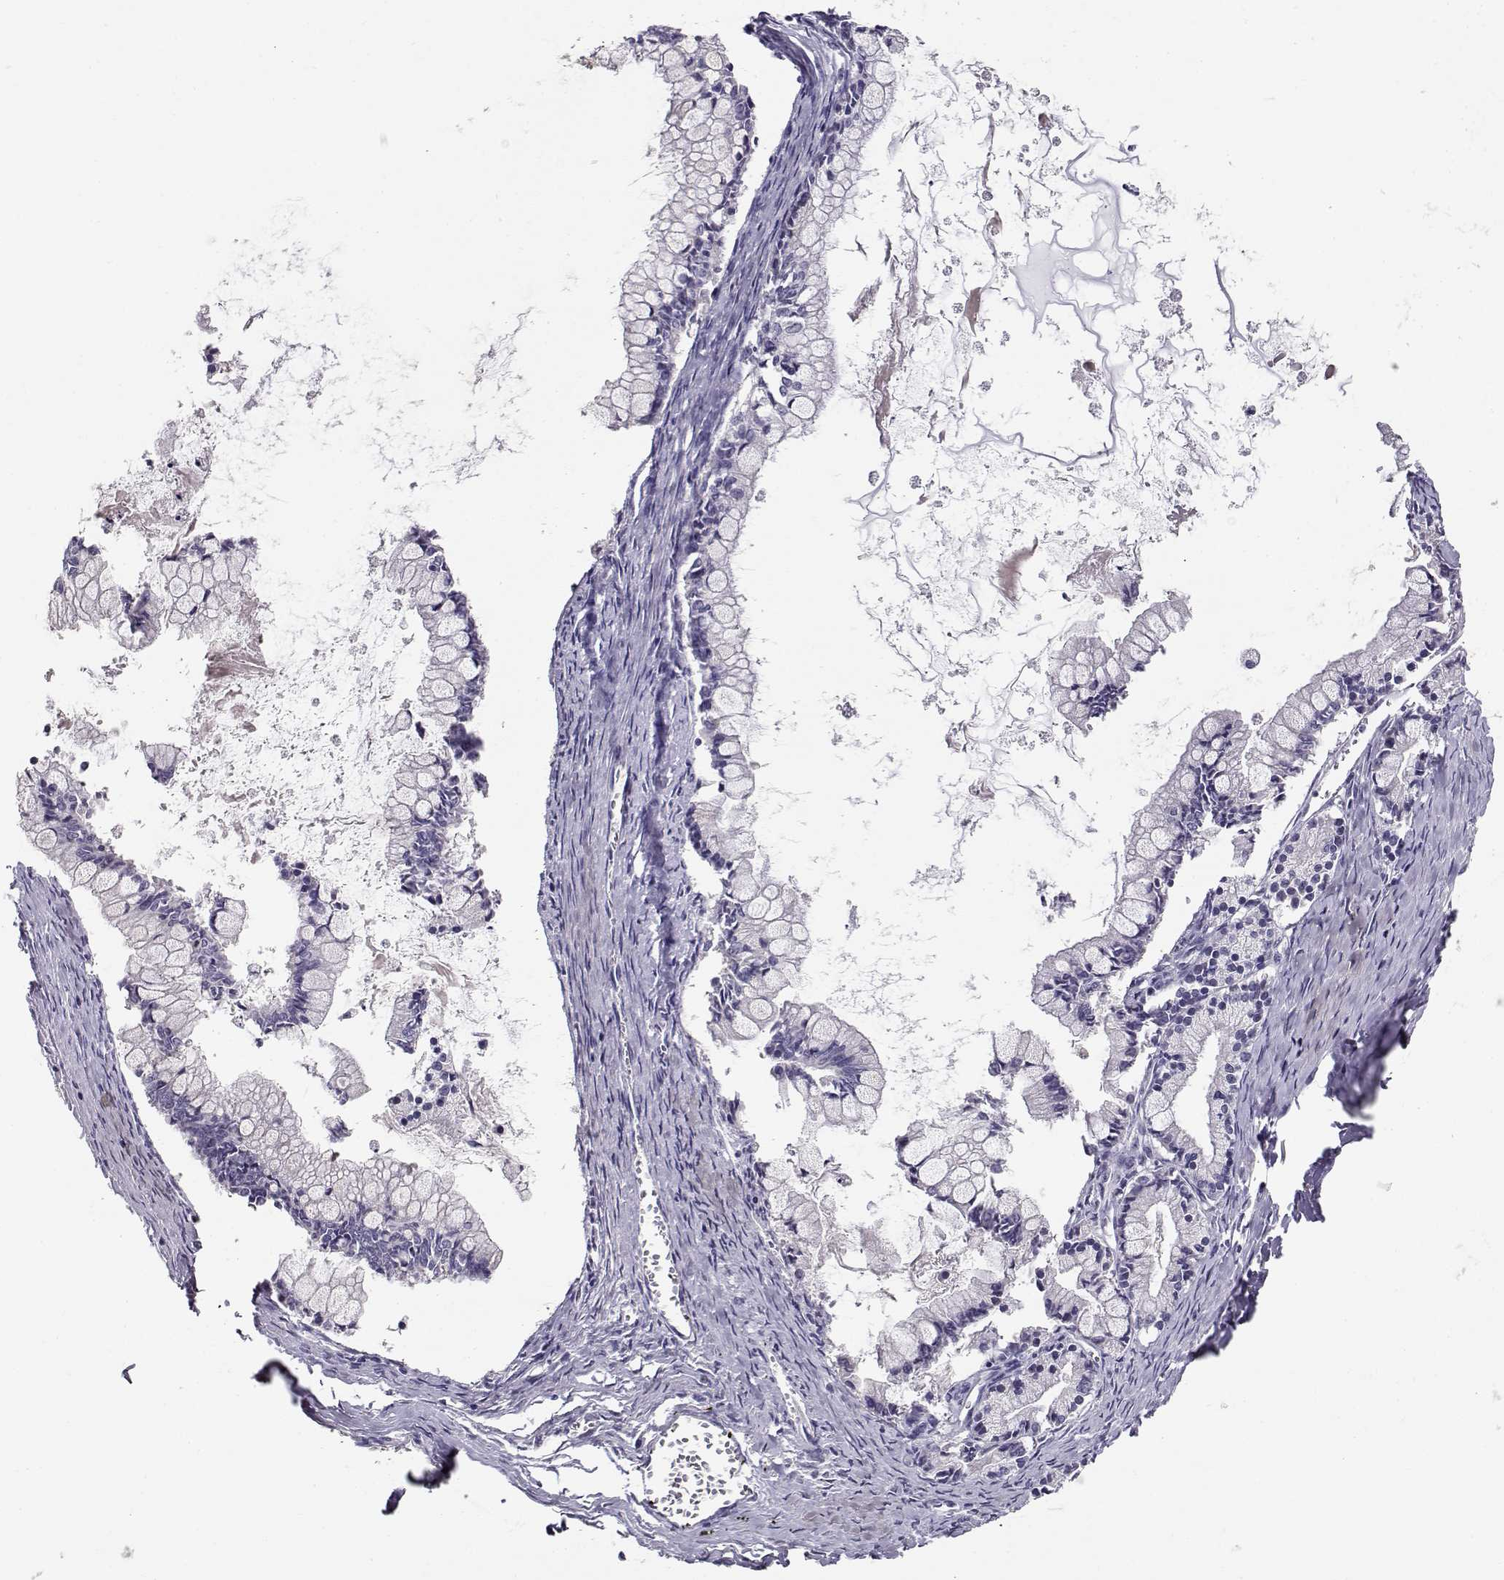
{"staining": {"intensity": "negative", "quantity": "none", "location": "none"}, "tissue": "ovarian cancer", "cell_type": "Tumor cells", "image_type": "cancer", "snomed": [{"axis": "morphology", "description": "Cystadenocarcinoma, mucinous, NOS"}, {"axis": "topography", "description": "Ovary"}], "caption": "Tumor cells show no significant expression in ovarian mucinous cystadenocarcinoma.", "gene": "RHOXF2", "patient": {"sex": "female", "age": 67}}